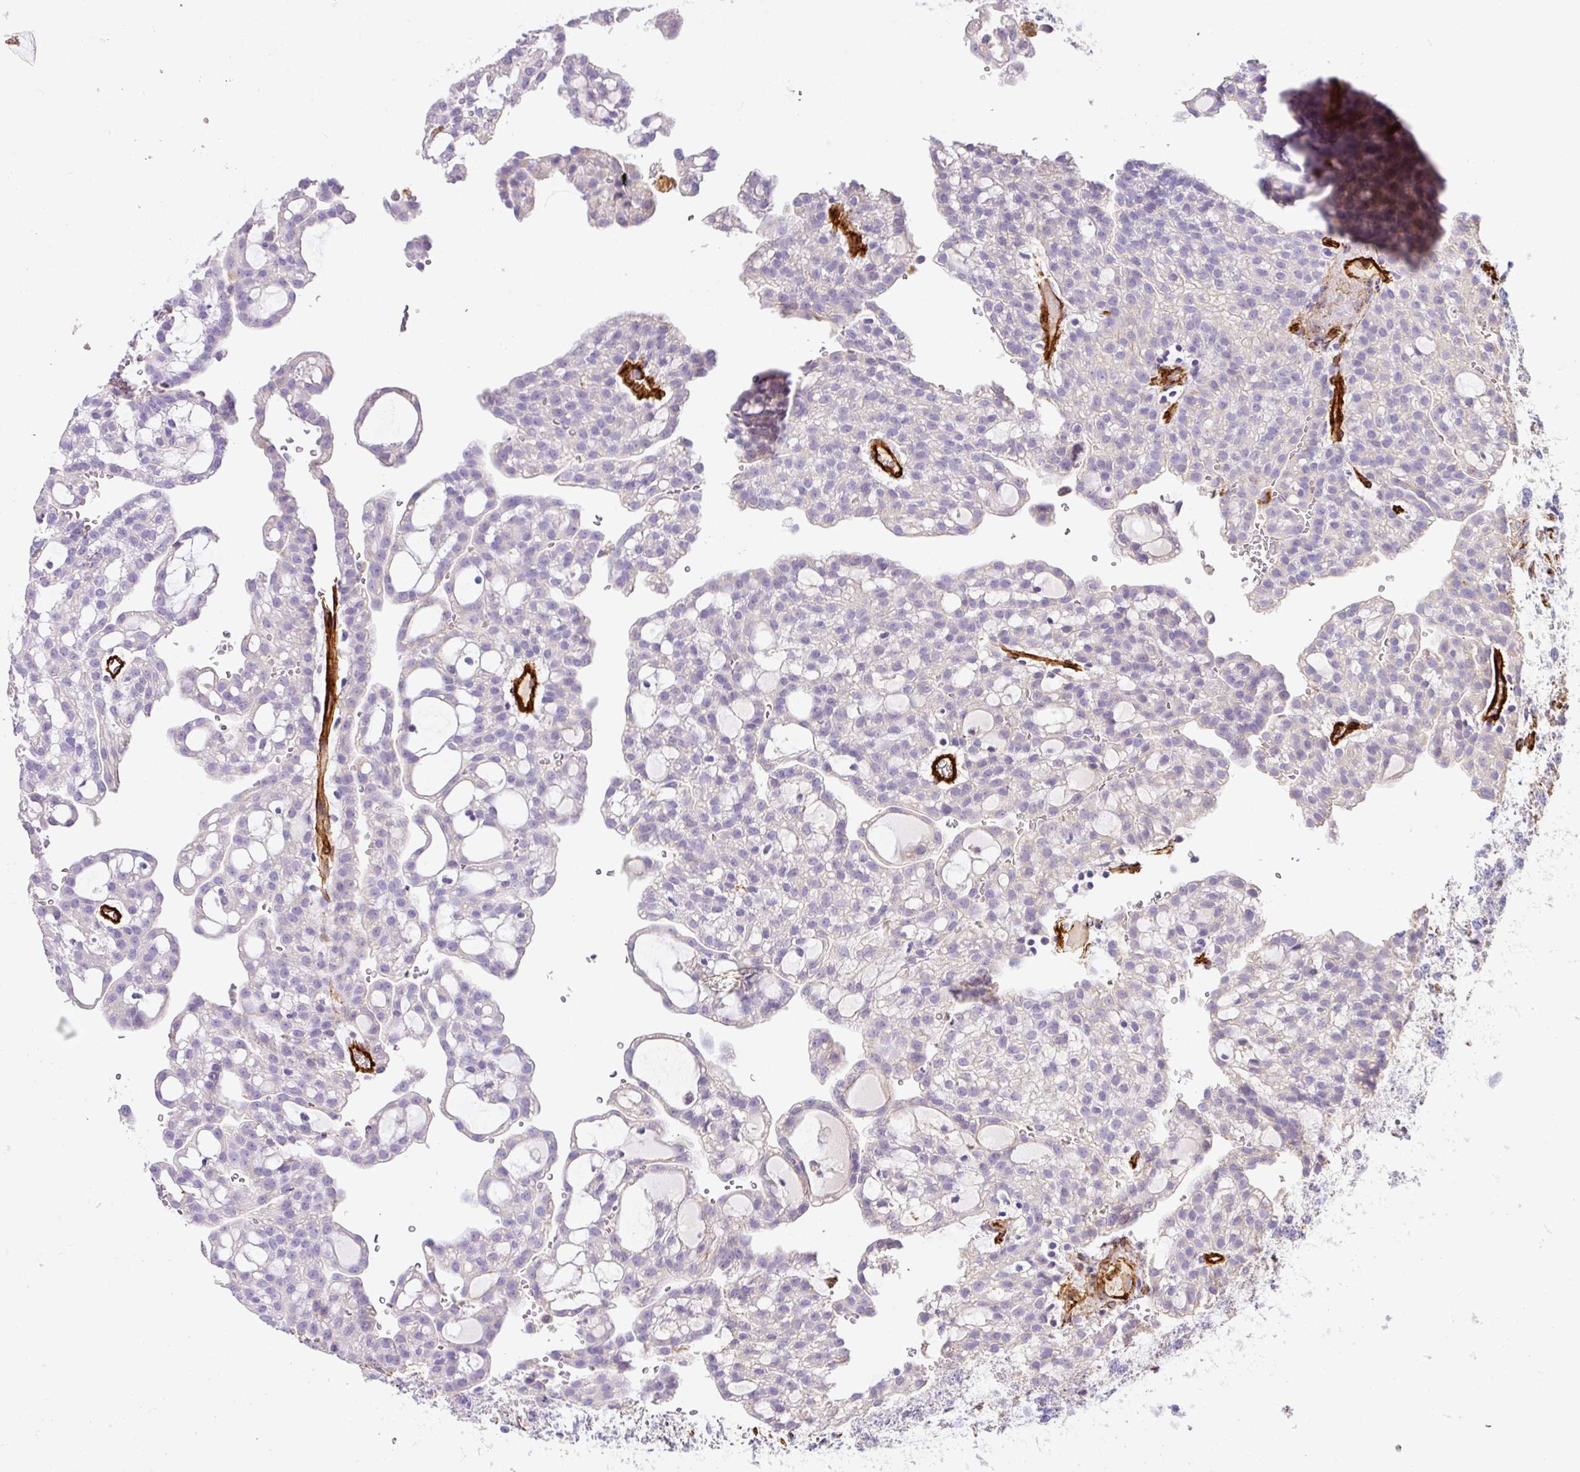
{"staining": {"intensity": "negative", "quantity": "none", "location": "none"}, "tissue": "renal cancer", "cell_type": "Tumor cells", "image_type": "cancer", "snomed": [{"axis": "morphology", "description": "Adenocarcinoma, NOS"}, {"axis": "topography", "description": "Kidney"}], "caption": "IHC photomicrograph of adenocarcinoma (renal) stained for a protein (brown), which reveals no staining in tumor cells.", "gene": "SLC25A17", "patient": {"sex": "male", "age": 63}}